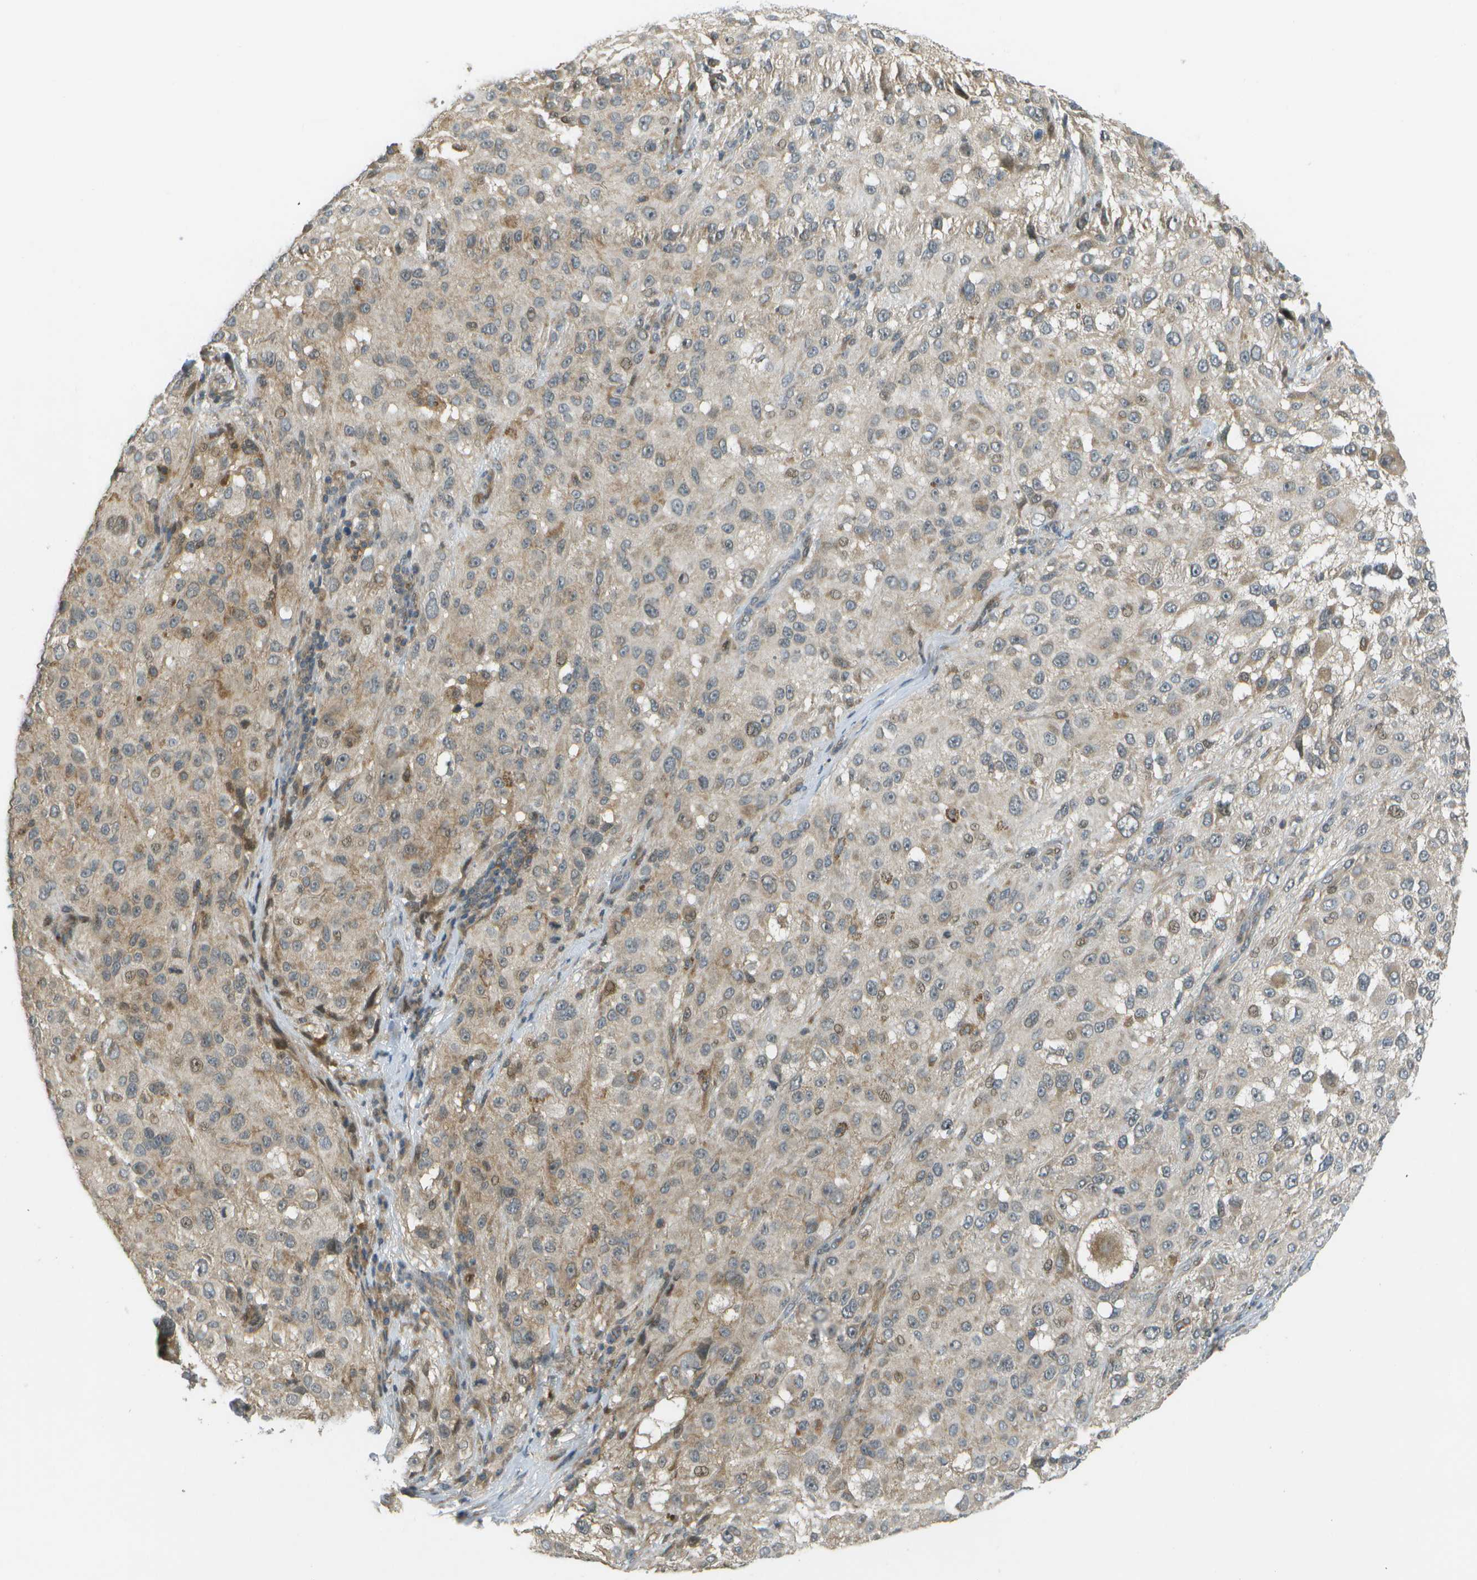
{"staining": {"intensity": "weak", "quantity": ">75%", "location": "cytoplasmic/membranous"}, "tissue": "melanoma", "cell_type": "Tumor cells", "image_type": "cancer", "snomed": [{"axis": "morphology", "description": "Necrosis, NOS"}, {"axis": "morphology", "description": "Malignant melanoma, NOS"}, {"axis": "topography", "description": "Skin"}], "caption": "Immunohistochemical staining of melanoma shows low levels of weak cytoplasmic/membranous protein positivity in about >75% of tumor cells.", "gene": "WNK2", "patient": {"sex": "female", "age": 87}}